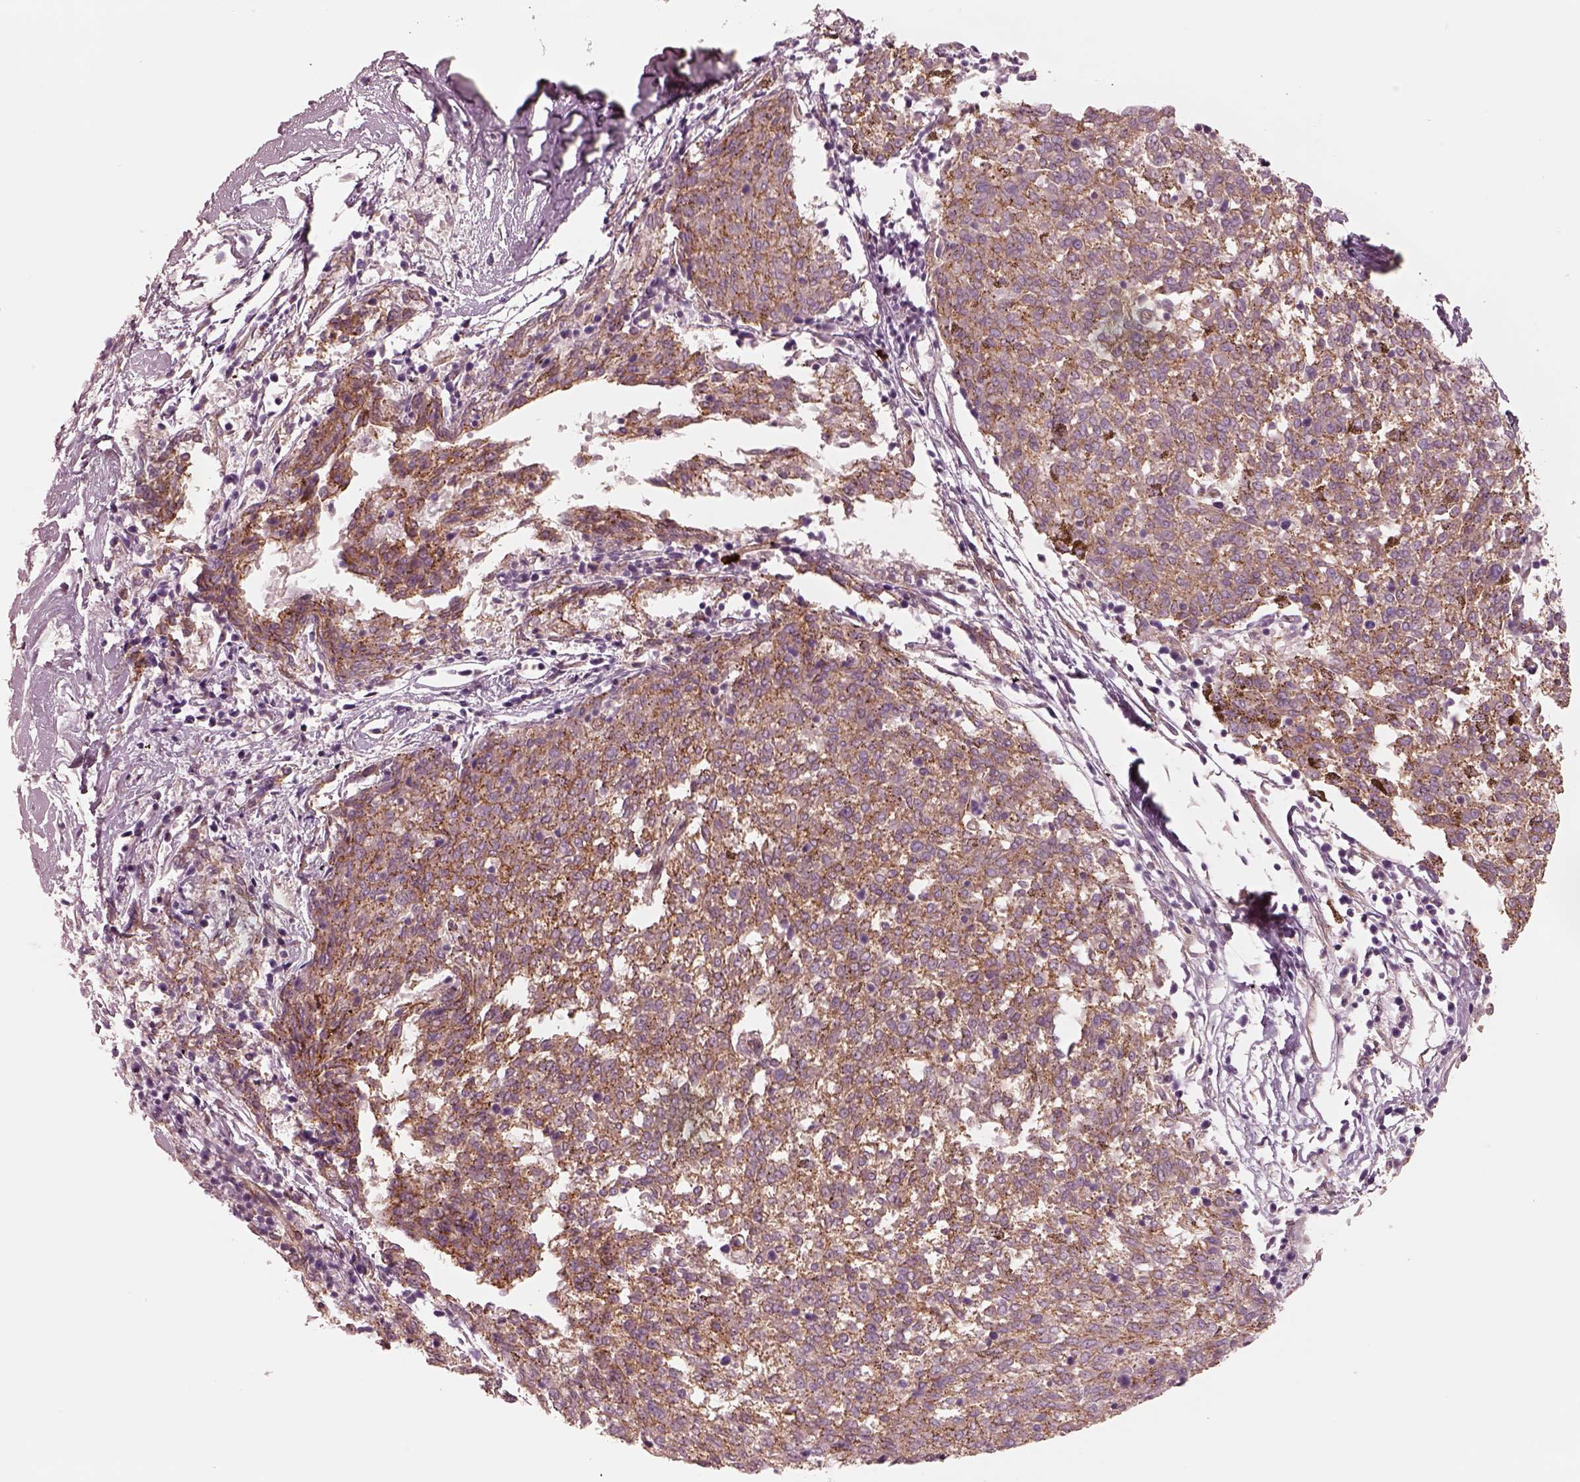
{"staining": {"intensity": "moderate", "quantity": "25%-75%", "location": "cytoplasmic/membranous"}, "tissue": "melanoma", "cell_type": "Tumor cells", "image_type": "cancer", "snomed": [{"axis": "morphology", "description": "Malignant melanoma, NOS"}, {"axis": "topography", "description": "Skin"}], "caption": "The image shows immunohistochemical staining of melanoma. There is moderate cytoplasmic/membranous positivity is identified in about 25%-75% of tumor cells. The staining was performed using DAB (3,3'-diaminobenzidine), with brown indicating positive protein expression. Nuclei are stained blue with hematoxylin.", "gene": "CRYM", "patient": {"sex": "female", "age": 72}}